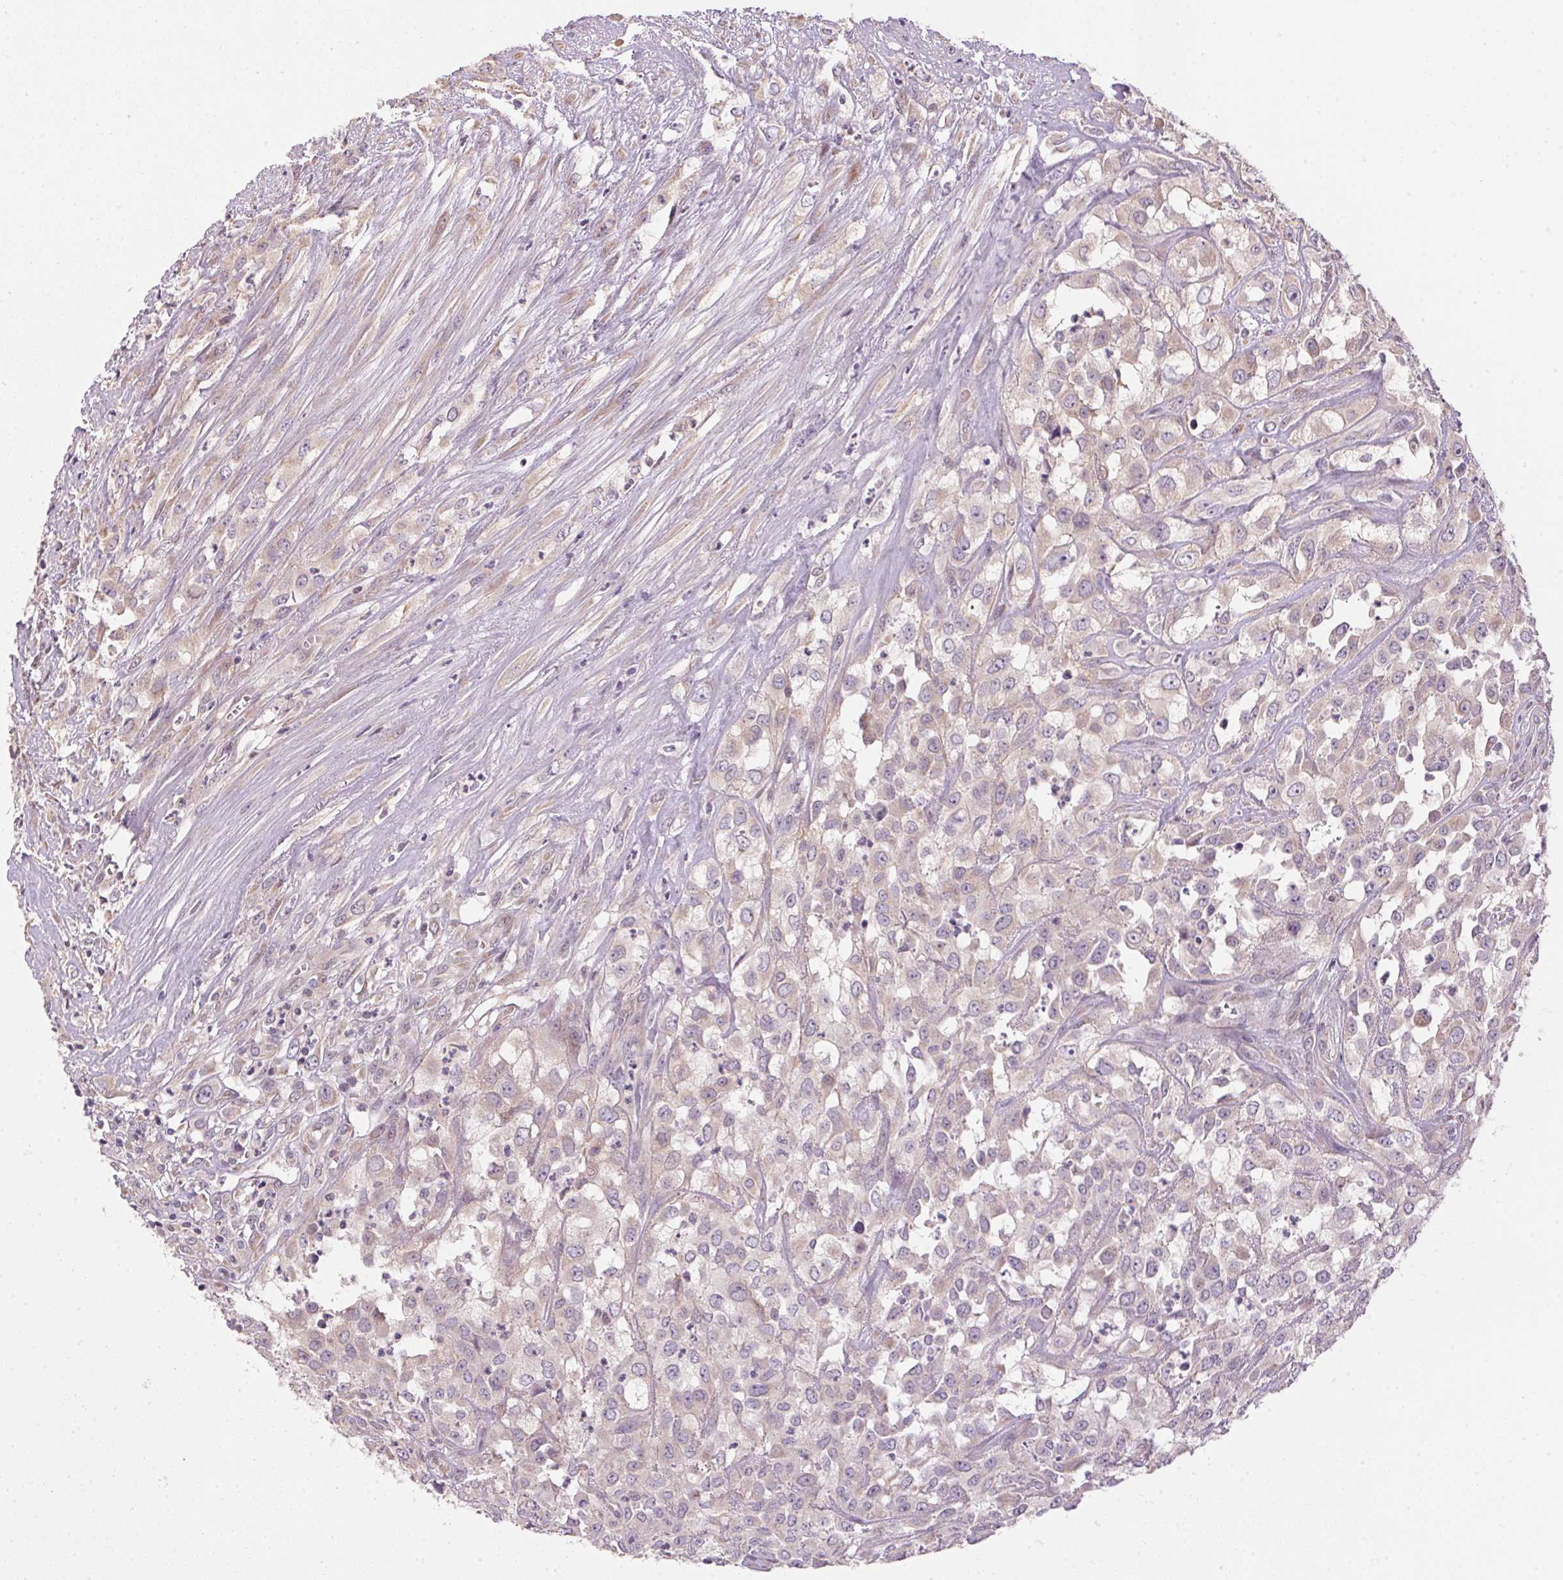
{"staining": {"intensity": "negative", "quantity": "none", "location": "none"}, "tissue": "urothelial cancer", "cell_type": "Tumor cells", "image_type": "cancer", "snomed": [{"axis": "morphology", "description": "Urothelial carcinoma, High grade"}, {"axis": "topography", "description": "Urinary bladder"}], "caption": "Immunohistochemistry of human high-grade urothelial carcinoma exhibits no expression in tumor cells.", "gene": "SC5D", "patient": {"sex": "male", "age": 67}}